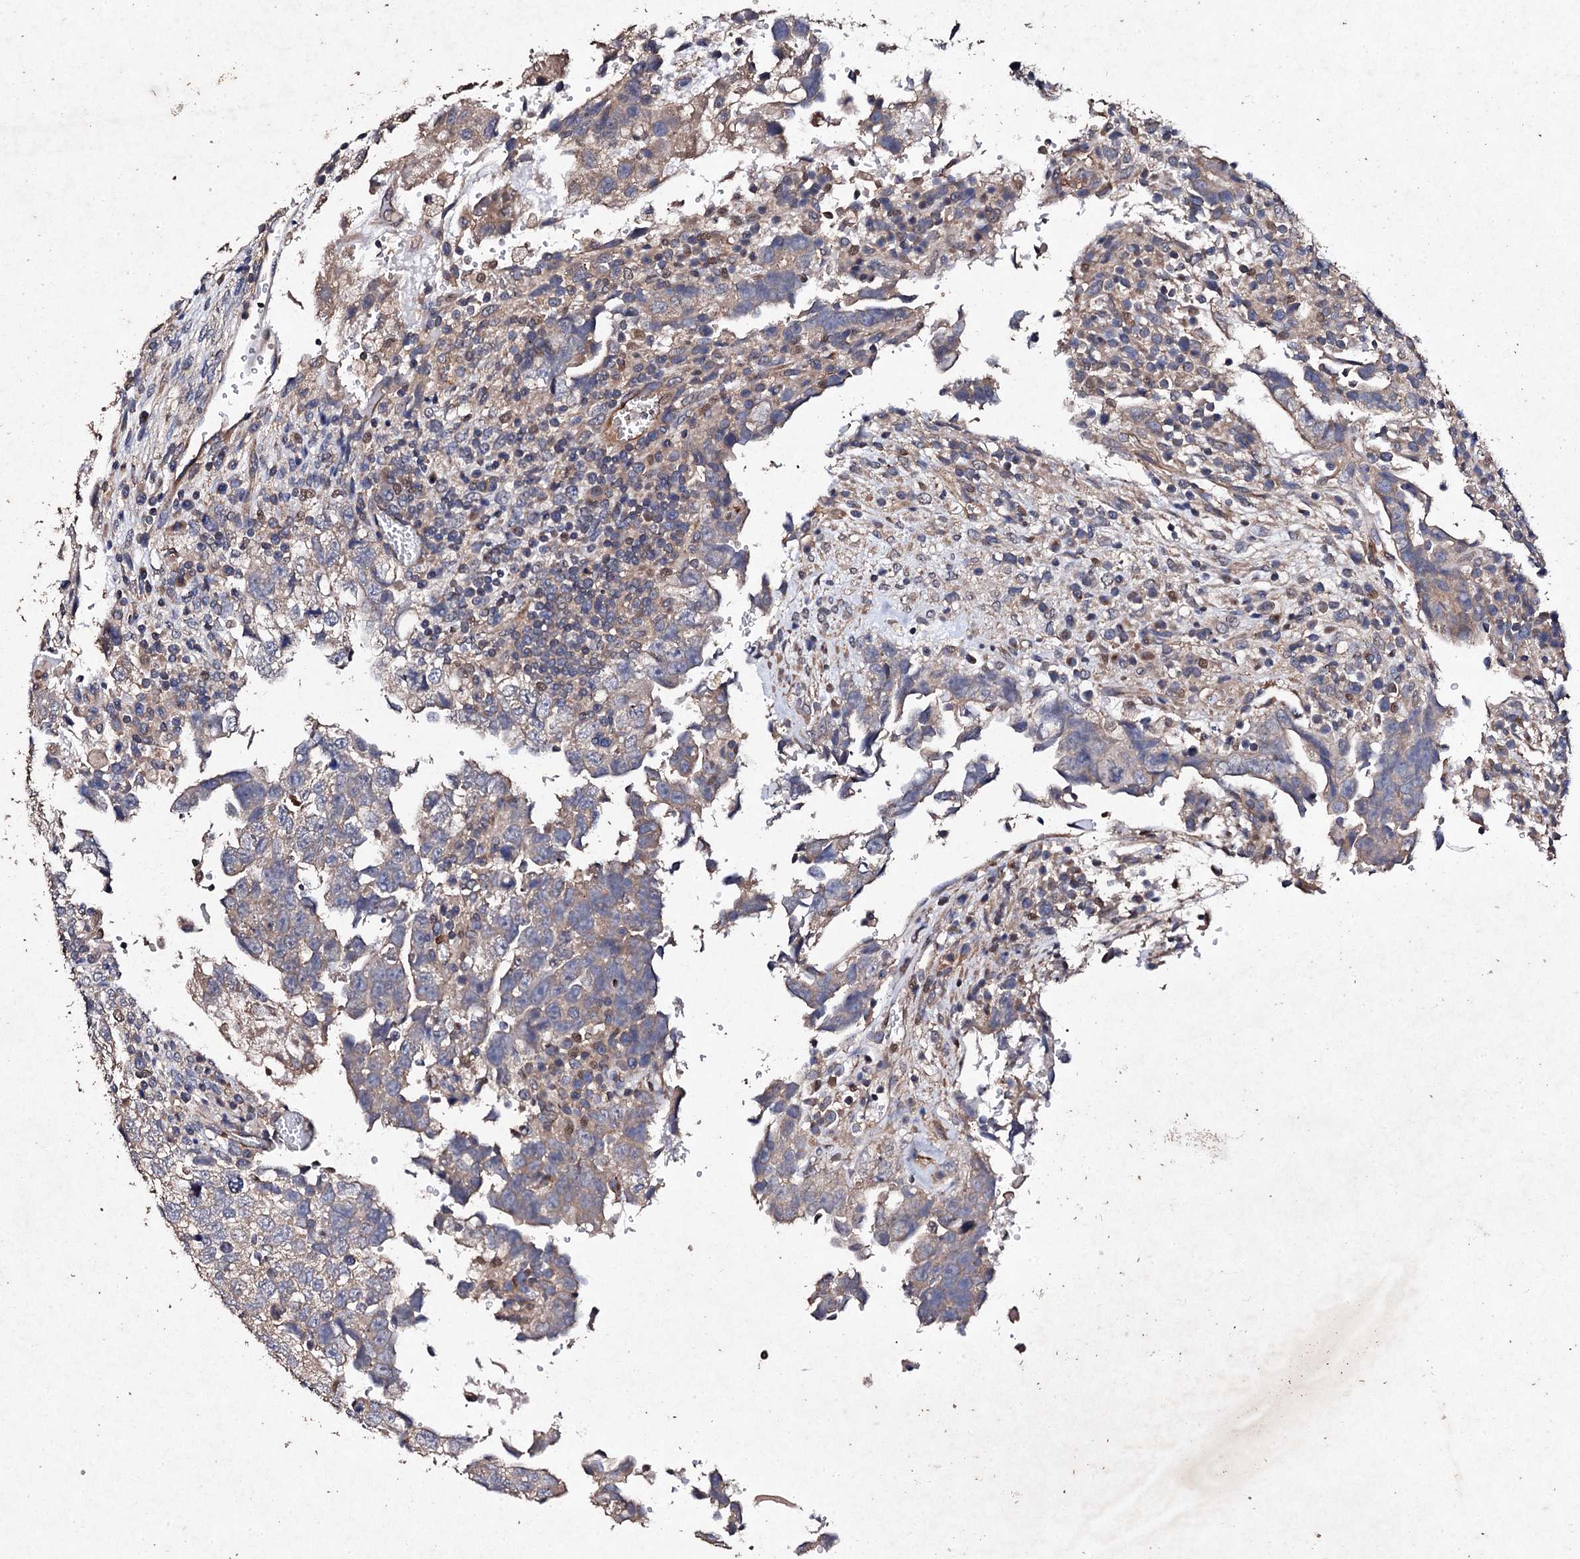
{"staining": {"intensity": "weak", "quantity": "<25%", "location": "cytoplasmic/membranous"}, "tissue": "testis cancer", "cell_type": "Tumor cells", "image_type": "cancer", "snomed": [{"axis": "morphology", "description": "Carcinoma, Embryonal, NOS"}, {"axis": "topography", "description": "Testis"}], "caption": "Immunohistochemical staining of human testis embryonal carcinoma demonstrates no significant staining in tumor cells. (Immunohistochemistry, brightfield microscopy, high magnification).", "gene": "MOCOS", "patient": {"sex": "male", "age": 37}}